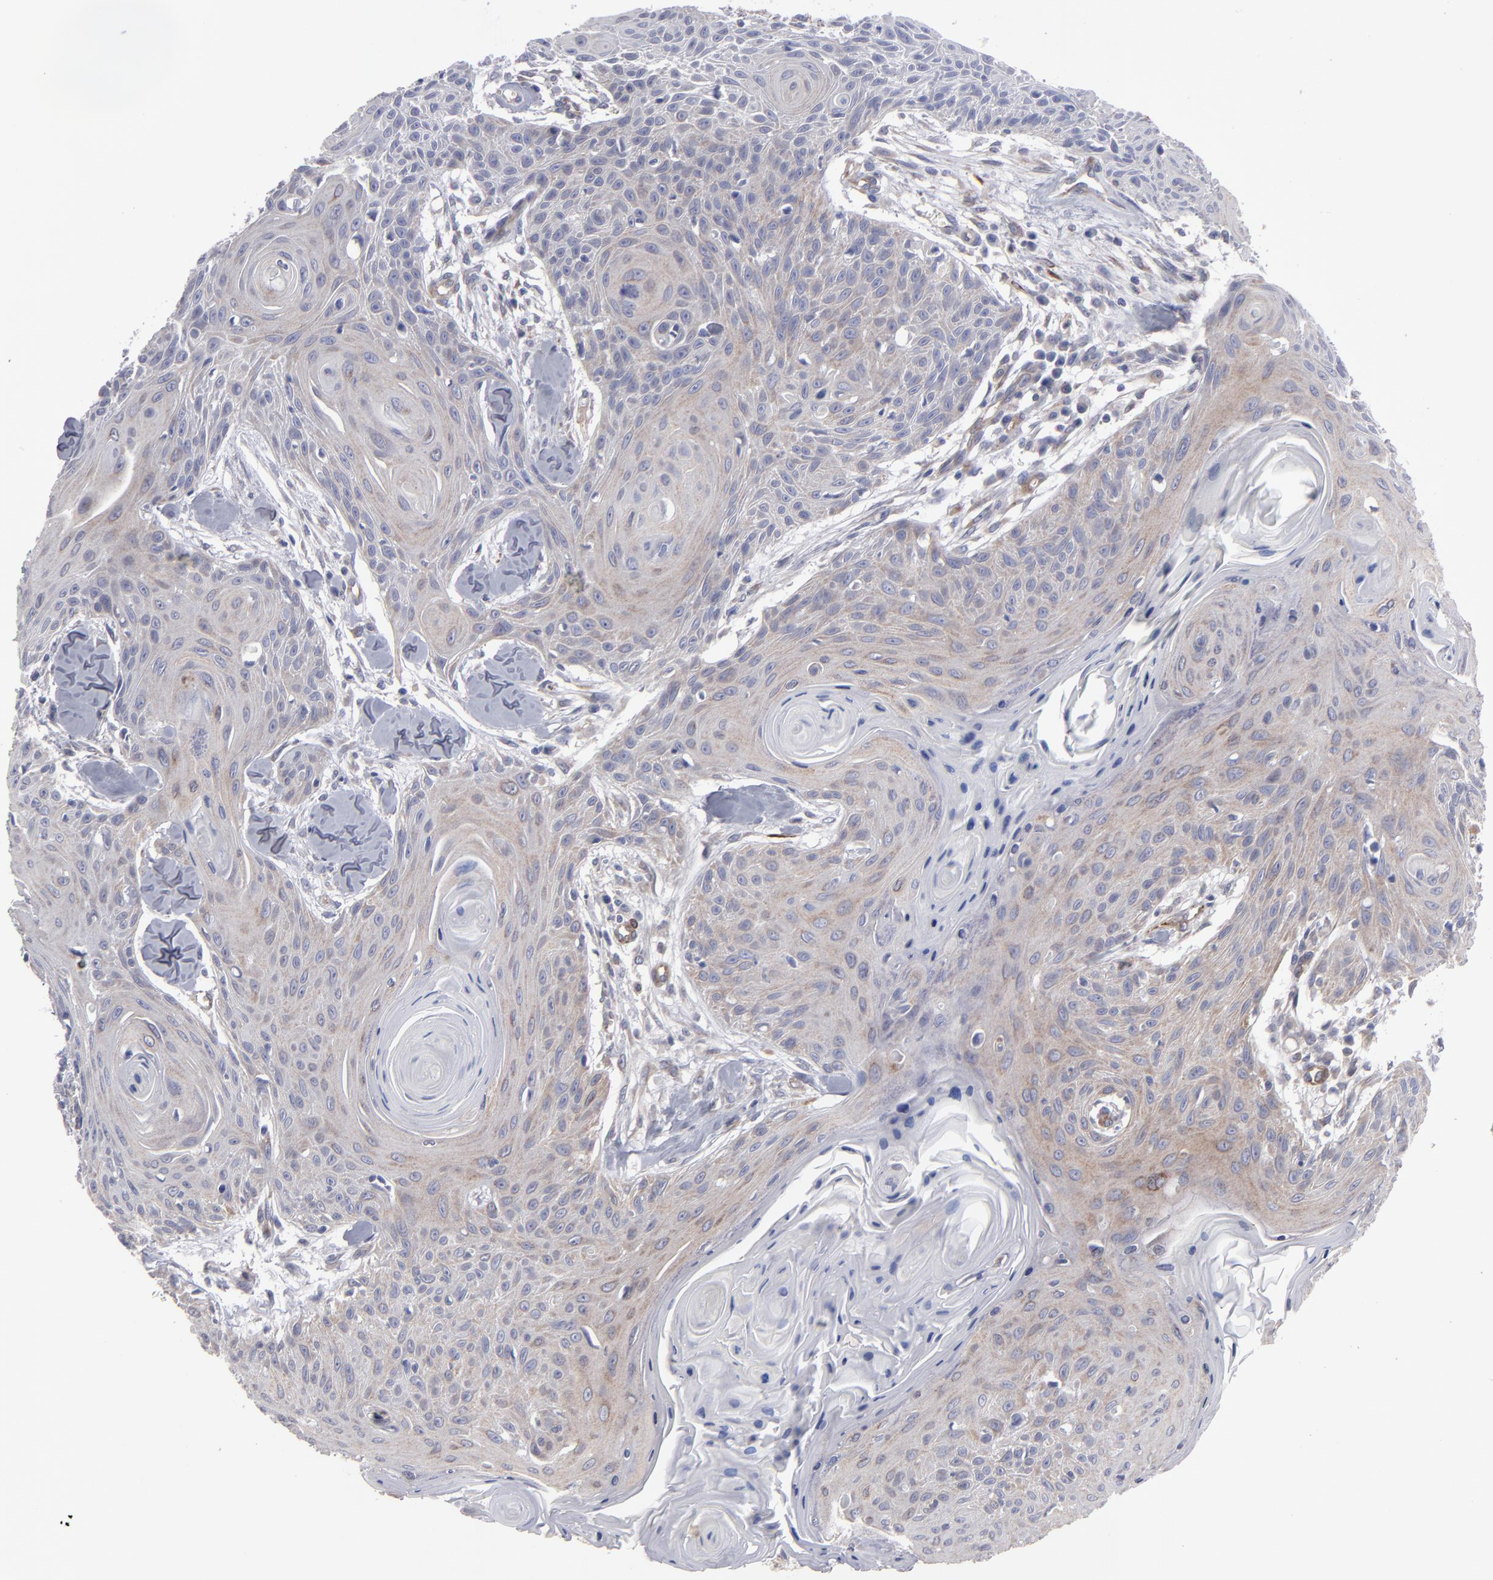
{"staining": {"intensity": "weak", "quantity": "25%-75%", "location": "cytoplasmic/membranous"}, "tissue": "head and neck cancer", "cell_type": "Tumor cells", "image_type": "cancer", "snomed": [{"axis": "morphology", "description": "Squamous cell carcinoma, NOS"}, {"axis": "morphology", "description": "Squamous cell carcinoma, metastatic, NOS"}, {"axis": "topography", "description": "Lymph node"}, {"axis": "topography", "description": "Salivary gland"}, {"axis": "topography", "description": "Head-Neck"}], "caption": "This photomicrograph shows immunohistochemistry (IHC) staining of metastatic squamous cell carcinoma (head and neck), with low weak cytoplasmic/membranous positivity in approximately 25%-75% of tumor cells.", "gene": "SLMAP", "patient": {"sex": "female", "age": 74}}